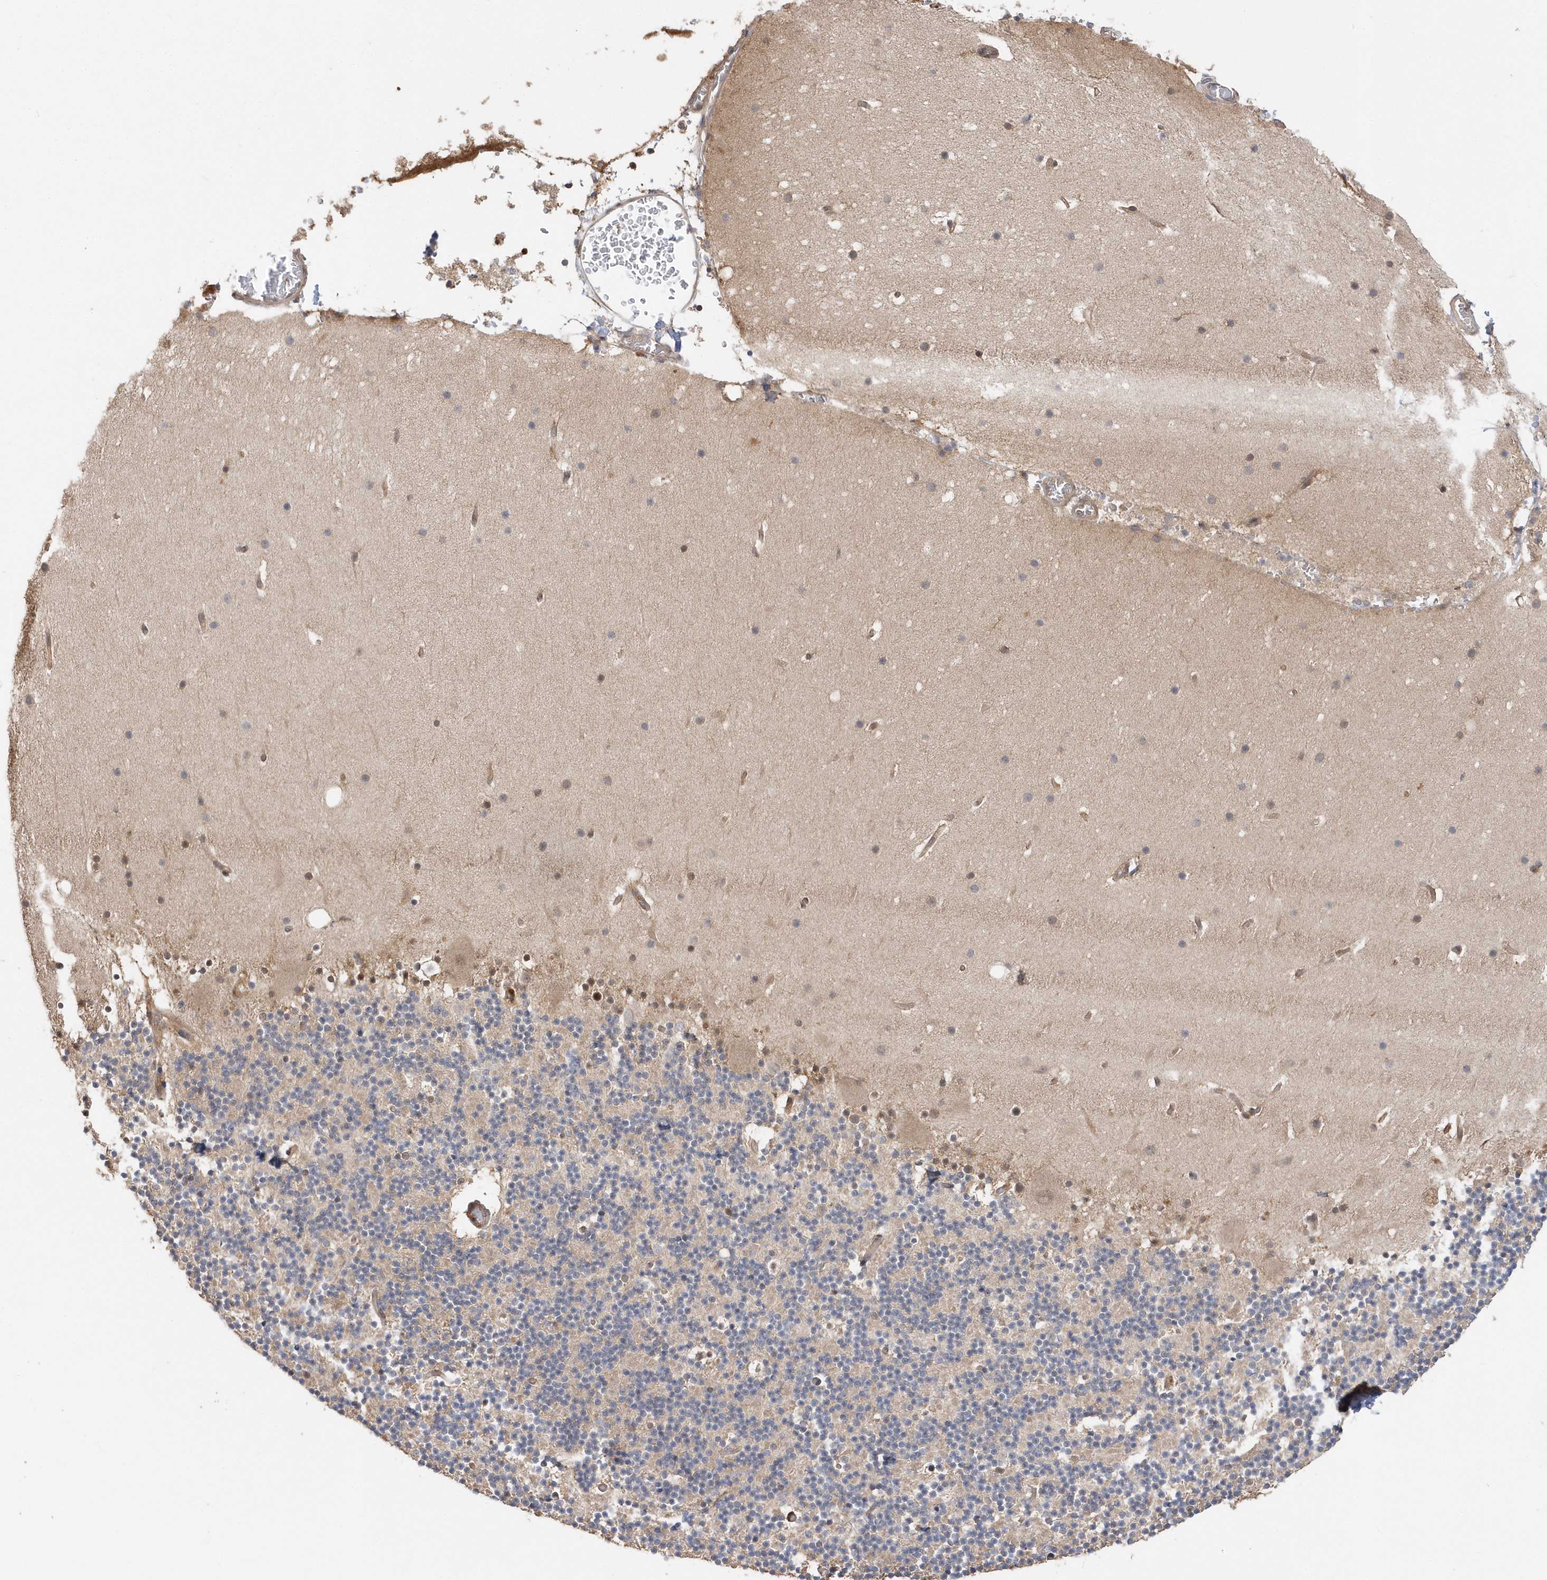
{"staining": {"intensity": "negative", "quantity": "none", "location": "none"}, "tissue": "cerebellum", "cell_type": "Cells in granular layer", "image_type": "normal", "snomed": [{"axis": "morphology", "description": "Normal tissue, NOS"}, {"axis": "topography", "description": "Cerebellum"}], "caption": "Immunohistochemistry image of unremarkable cerebellum stained for a protein (brown), which exhibits no expression in cells in granular layer.", "gene": "RPEL1", "patient": {"sex": "male", "age": 57}}